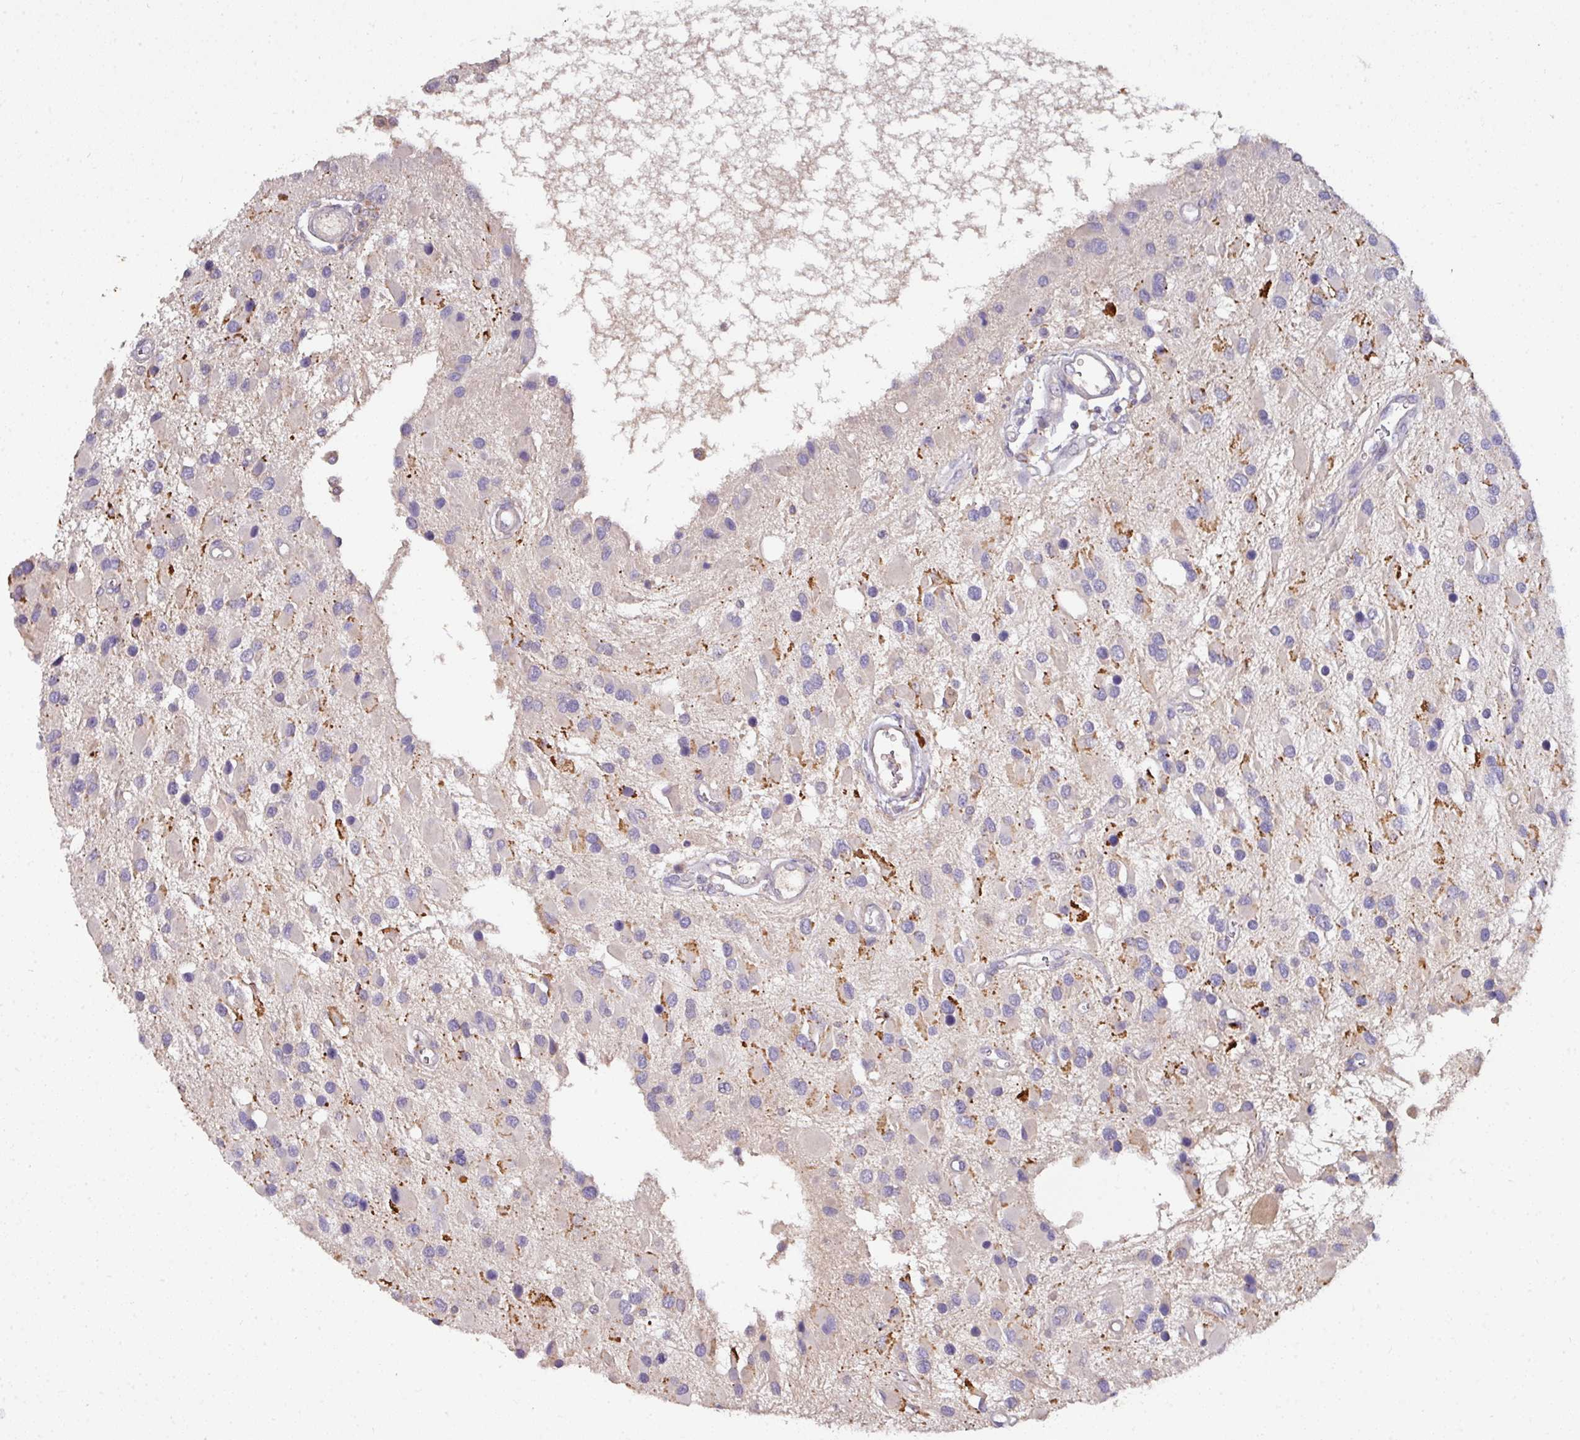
{"staining": {"intensity": "negative", "quantity": "none", "location": "none"}, "tissue": "glioma", "cell_type": "Tumor cells", "image_type": "cancer", "snomed": [{"axis": "morphology", "description": "Glioma, malignant, High grade"}, {"axis": "topography", "description": "Brain"}], "caption": "DAB immunohistochemical staining of glioma demonstrates no significant staining in tumor cells. (Stains: DAB (3,3'-diaminobenzidine) immunohistochemistry (IHC) with hematoxylin counter stain, Microscopy: brightfield microscopy at high magnification).", "gene": "AEBP2", "patient": {"sex": "male", "age": 53}}